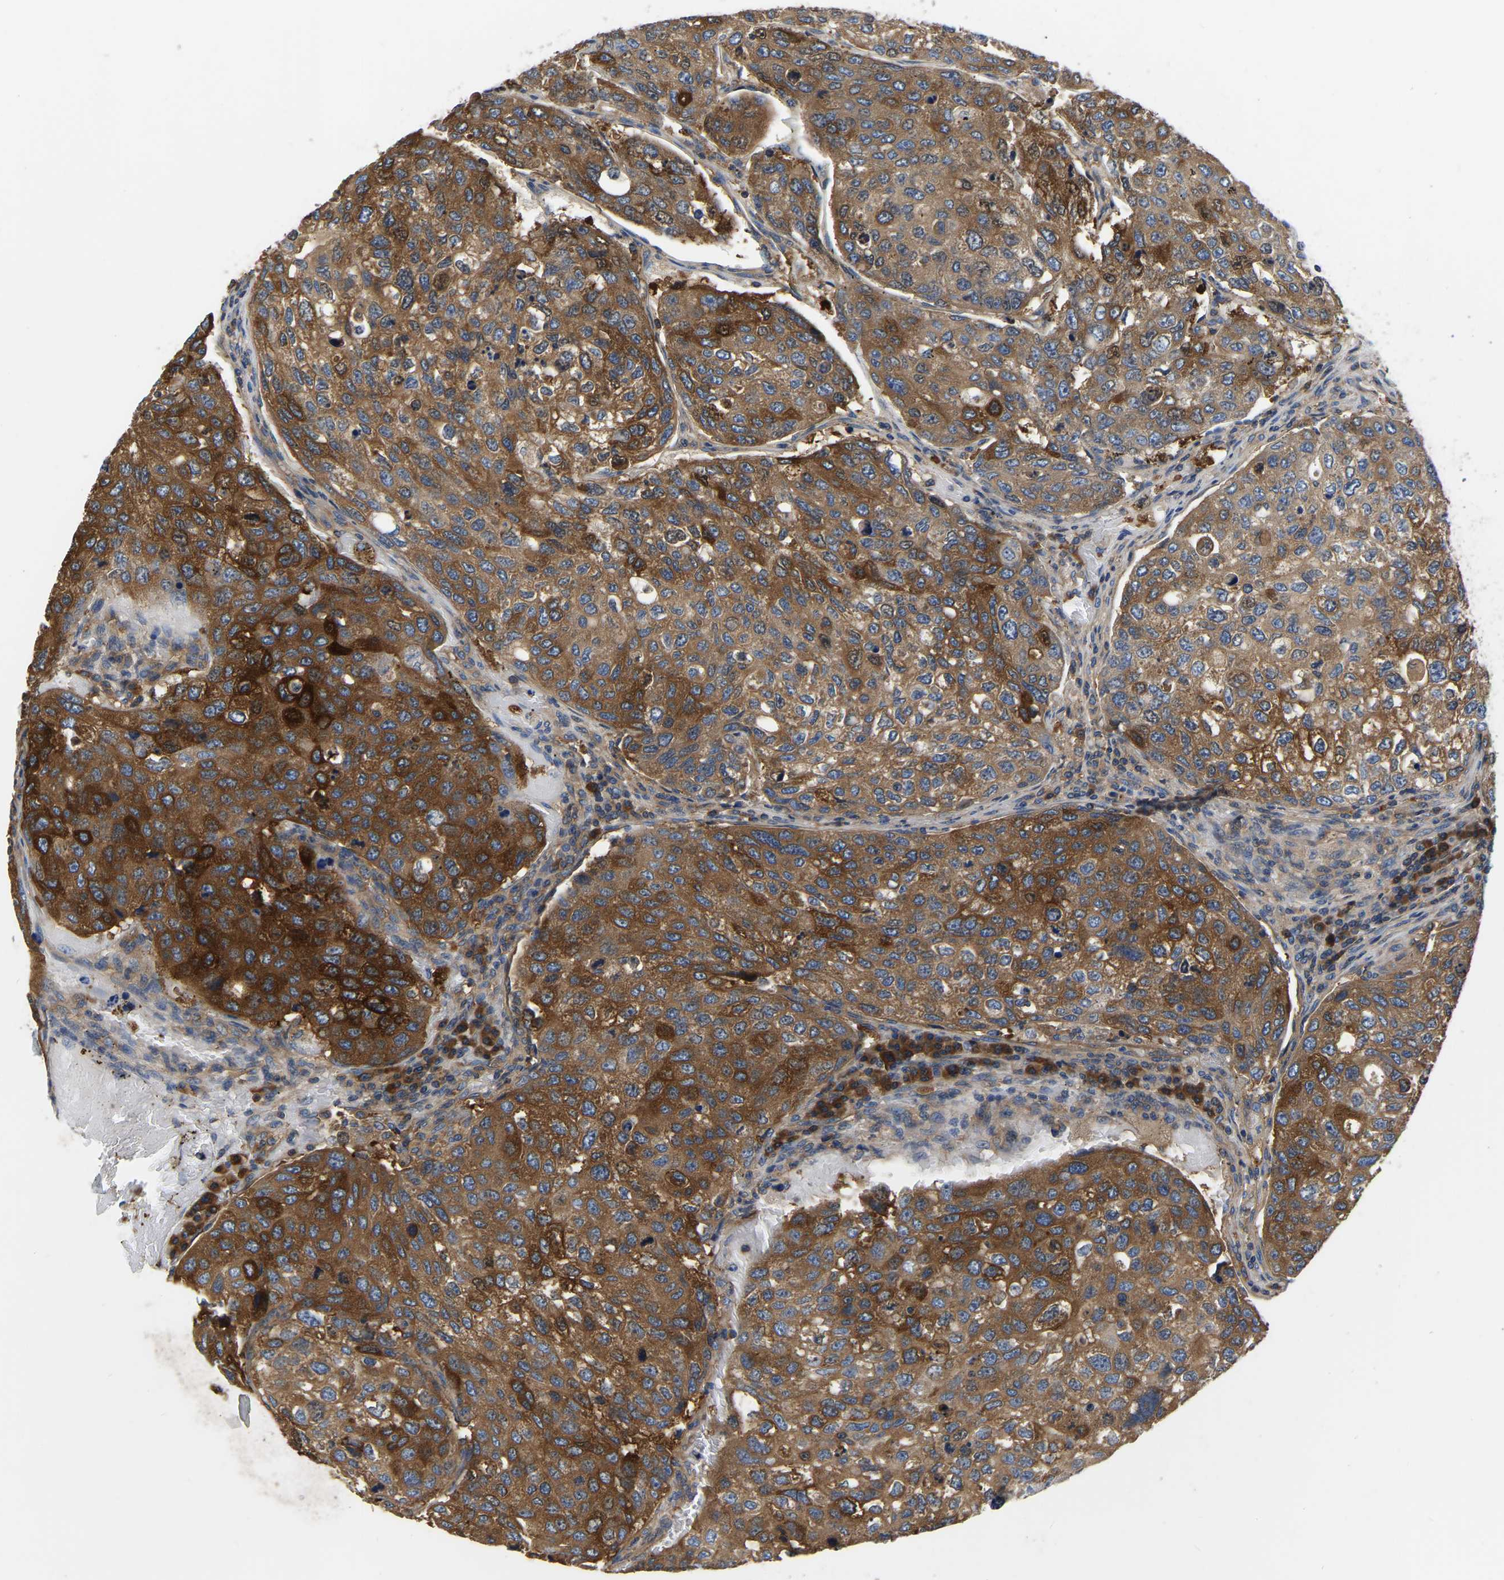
{"staining": {"intensity": "strong", "quantity": ">75%", "location": "cytoplasmic/membranous"}, "tissue": "urothelial cancer", "cell_type": "Tumor cells", "image_type": "cancer", "snomed": [{"axis": "morphology", "description": "Urothelial carcinoma, High grade"}, {"axis": "topography", "description": "Lymph node"}, {"axis": "topography", "description": "Urinary bladder"}], "caption": "Immunohistochemical staining of human high-grade urothelial carcinoma demonstrates strong cytoplasmic/membranous protein expression in about >75% of tumor cells.", "gene": "GARS1", "patient": {"sex": "male", "age": 51}}